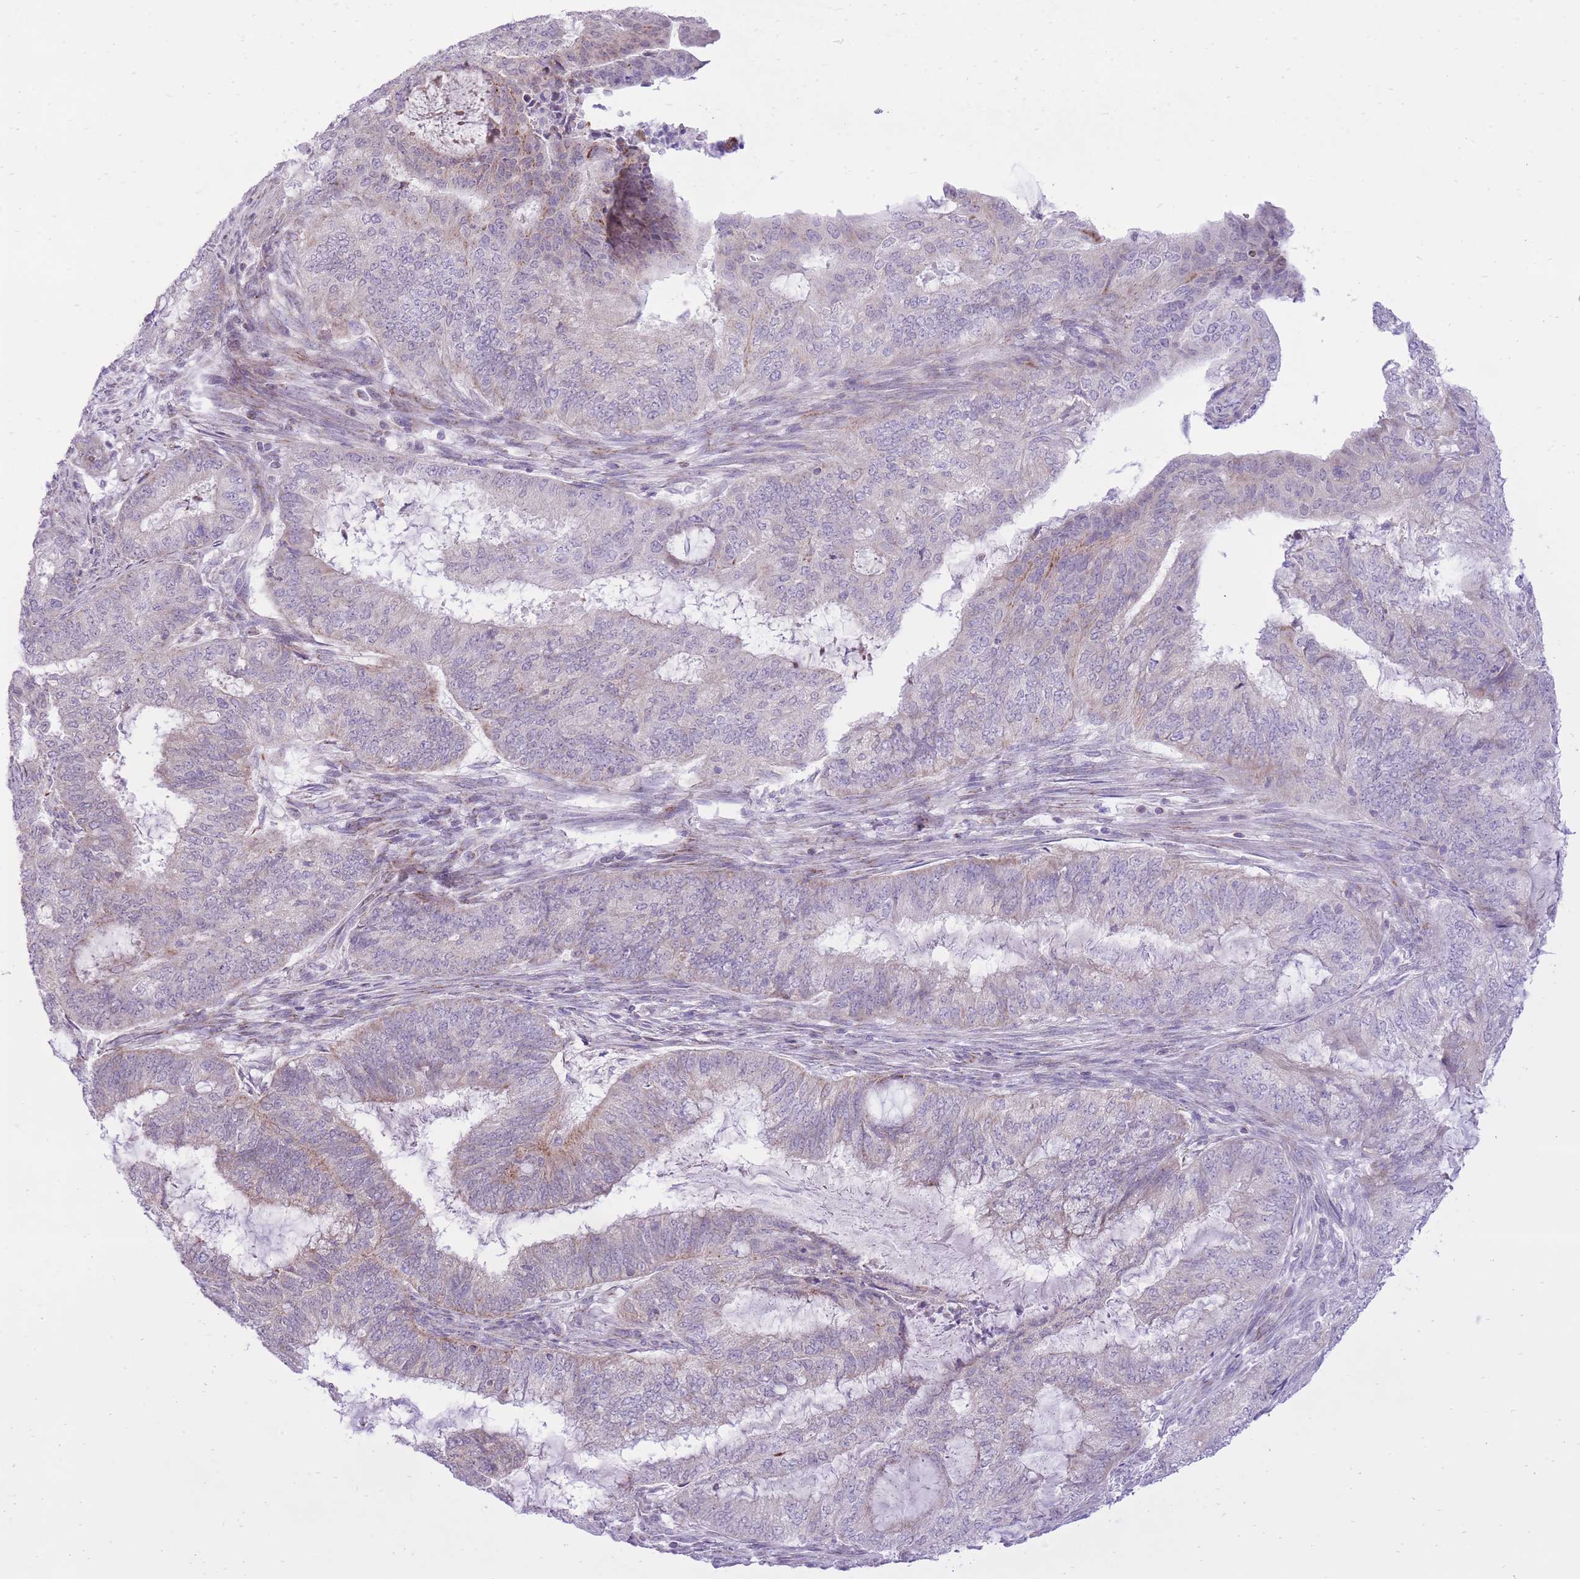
{"staining": {"intensity": "weak", "quantity": "<25%", "location": "cytoplasmic/membranous"}, "tissue": "endometrial cancer", "cell_type": "Tumor cells", "image_type": "cancer", "snomed": [{"axis": "morphology", "description": "Adenocarcinoma, NOS"}, {"axis": "topography", "description": "Endometrium"}], "caption": "An IHC image of adenocarcinoma (endometrial) is shown. There is no staining in tumor cells of adenocarcinoma (endometrial).", "gene": "DENND2D", "patient": {"sex": "female", "age": 51}}